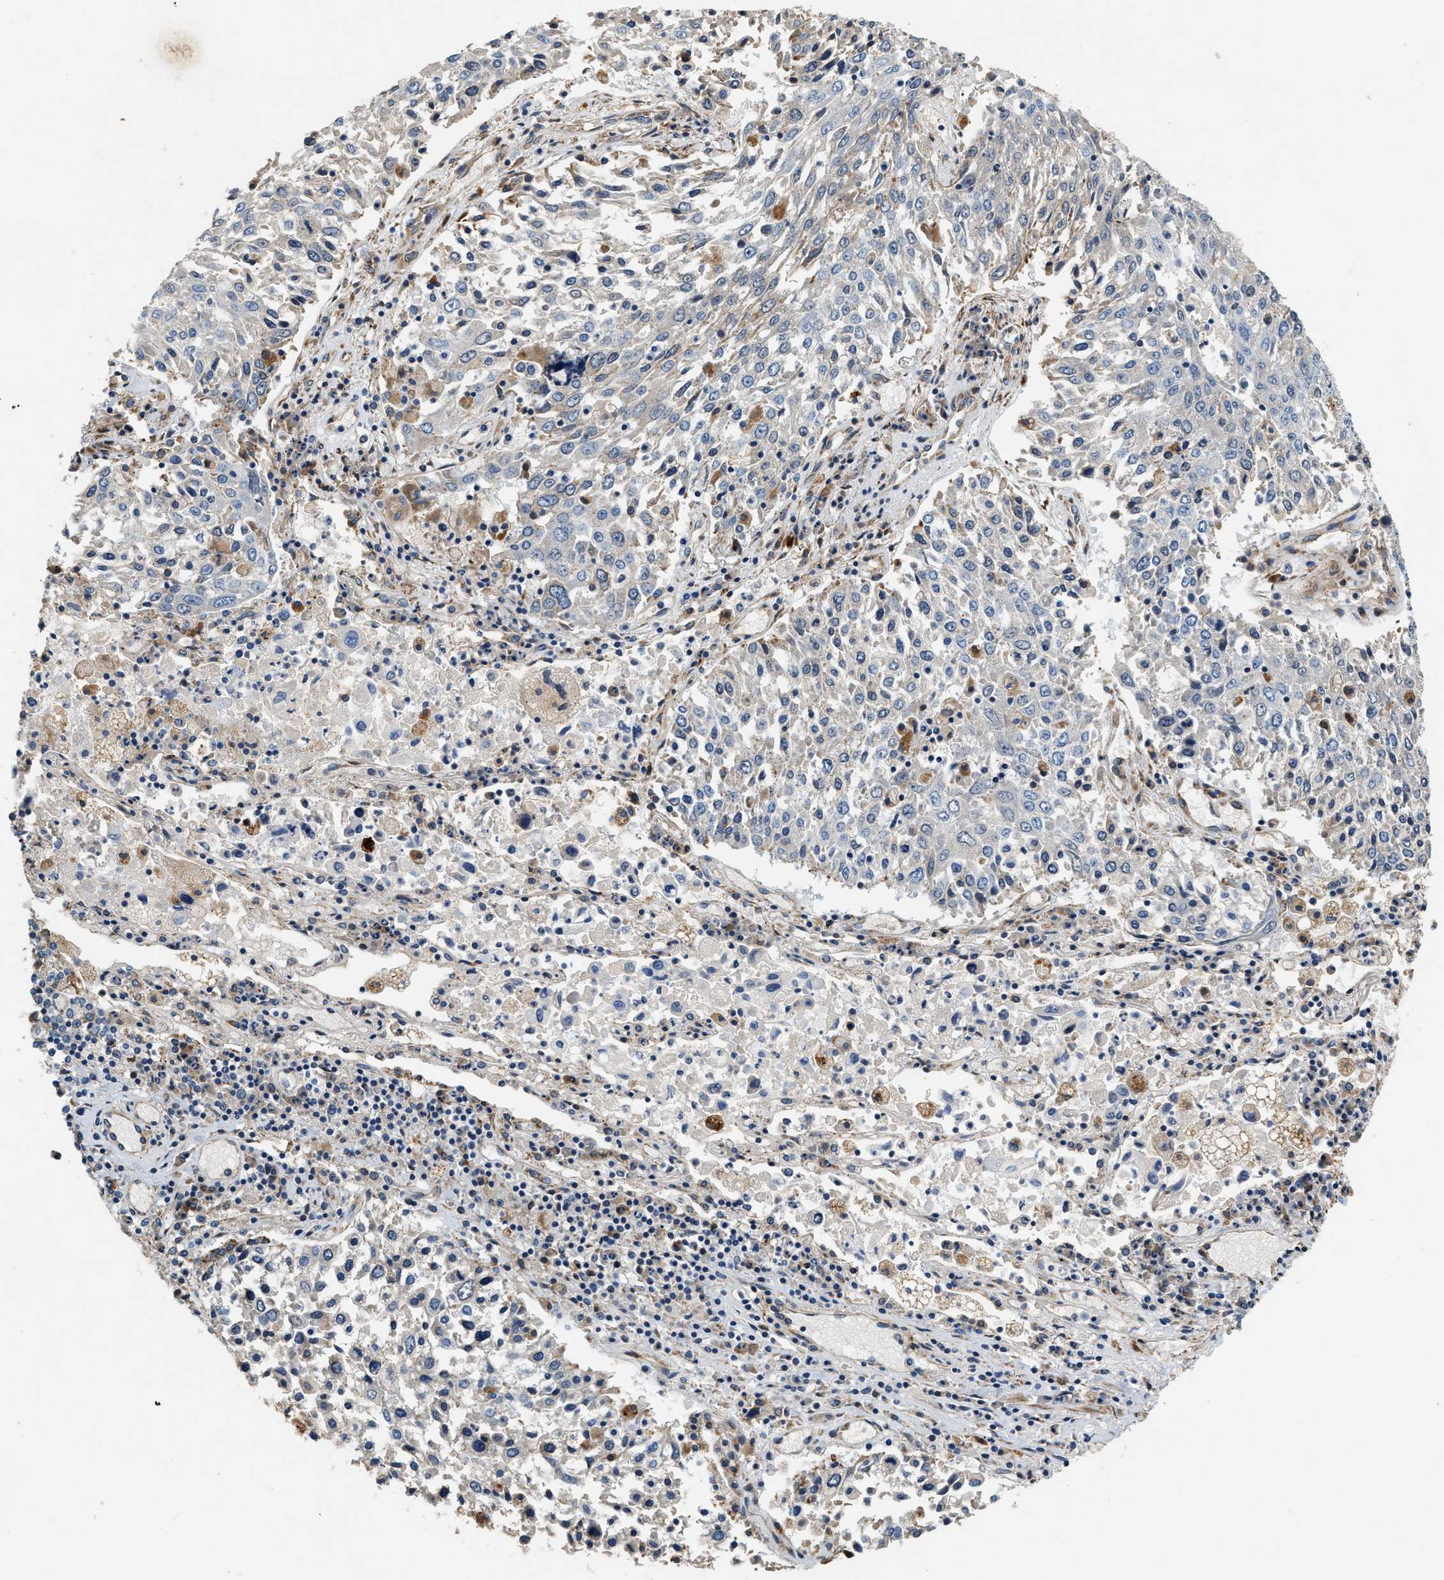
{"staining": {"intensity": "negative", "quantity": "none", "location": "none"}, "tissue": "lung cancer", "cell_type": "Tumor cells", "image_type": "cancer", "snomed": [{"axis": "morphology", "description": "Squamous cell carcinoma, NOS"}, {"axis": "topography", "description": "Lung"}], "caption": "This is an immunohistochemistry photomicrograph of lung cancer (squamous cell carcinoma). There is no expression in tumor cells.", "gene": "DUSP10", "patient": {"sex": "male", "age": 65}}